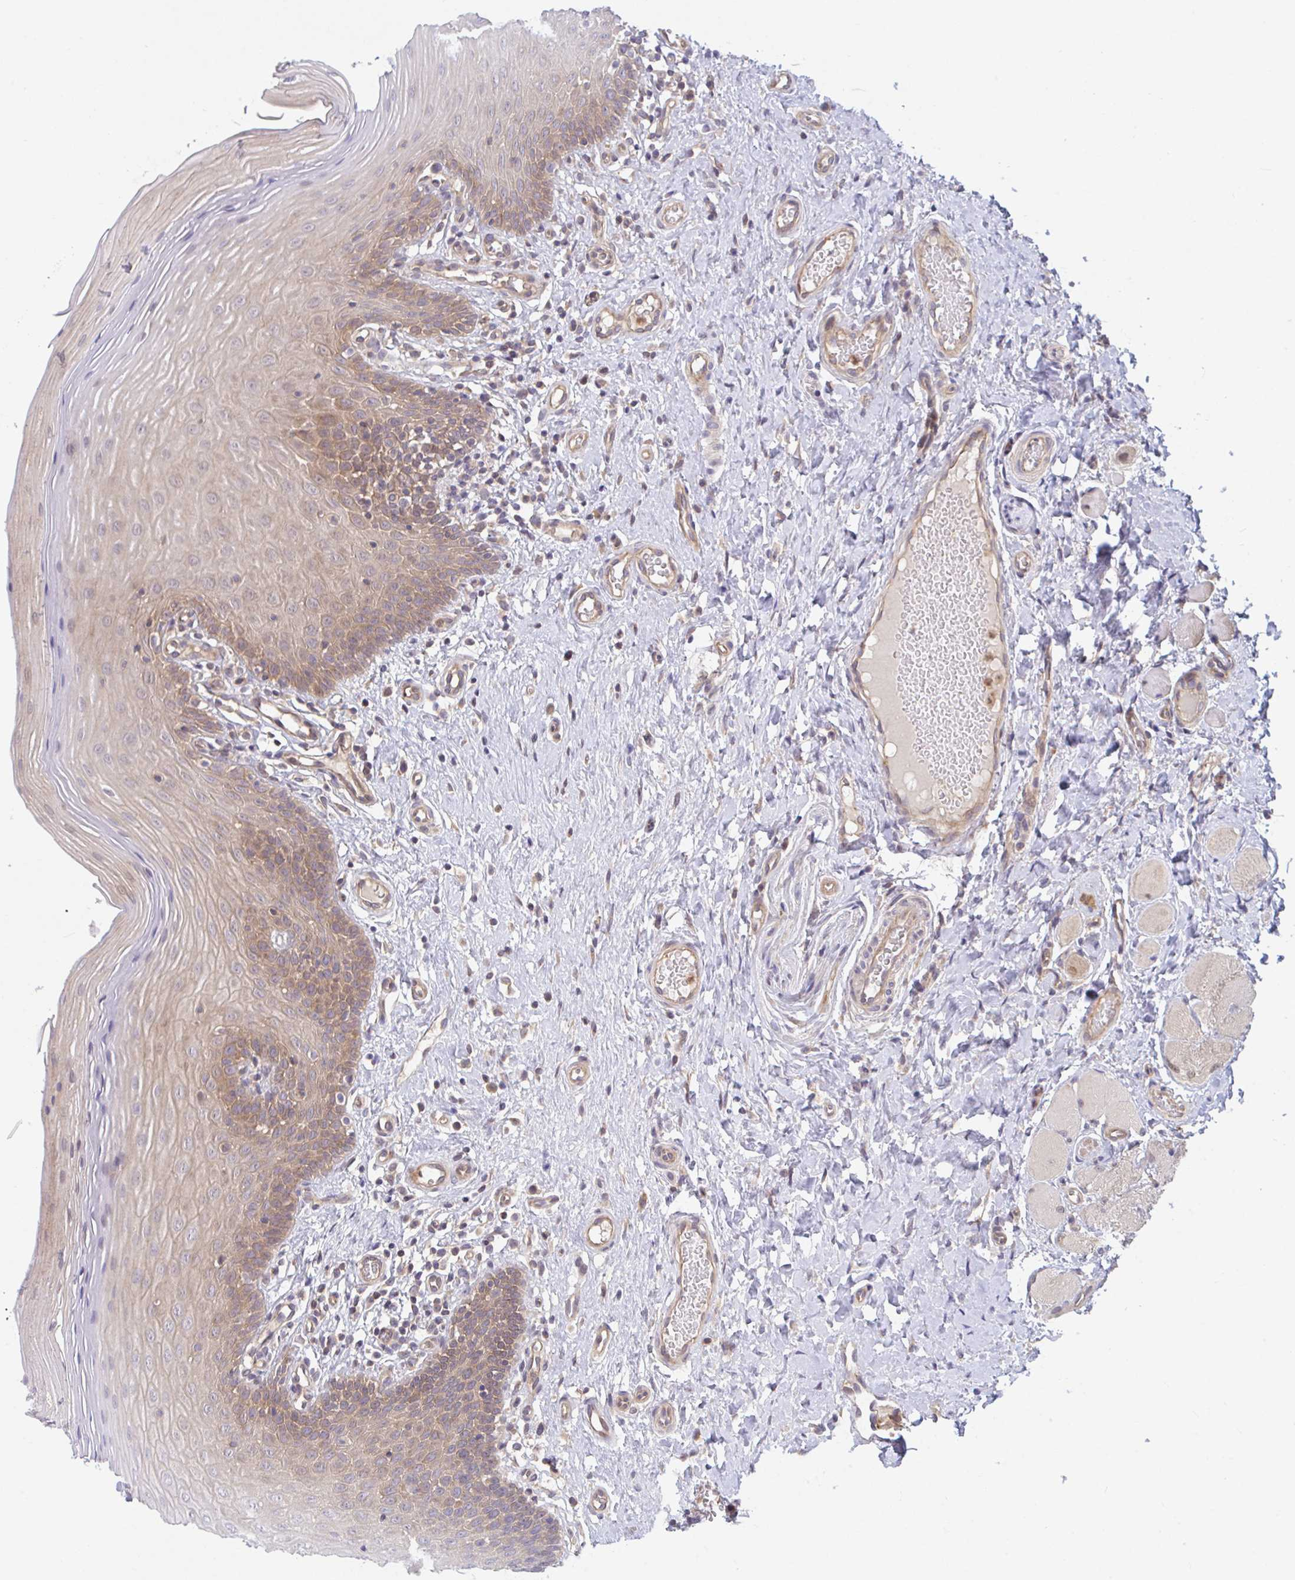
{"staining": {"intensity": "moderate", "quantity": "25%-75%", "location": "cytoplasmic/membranous,nuclear"}, "tissue": "oral mucosa", "cell_type": "Squamous epithelial cells", "image_type": "normal", "snomed": [{"axis": "morphology", "description": "Normal tissue, NOS"}, {"axis": "topography", "description": "Oral tissue"}, {"axis": "topography", "description": "Tounge, NOS"}], "caption": "Squamous epithelial cells display moderate cytoplasmic/membranous,nuclear staining in approximately 25%-75% of cells in unremarkable oral mucosa. (DAB (3,3'-diaminobenzidine) = brown stain, brightfield microscopy at high magnification).", "gene": "LMNTD2", "patient": {"sex": "female", "age": 58}}